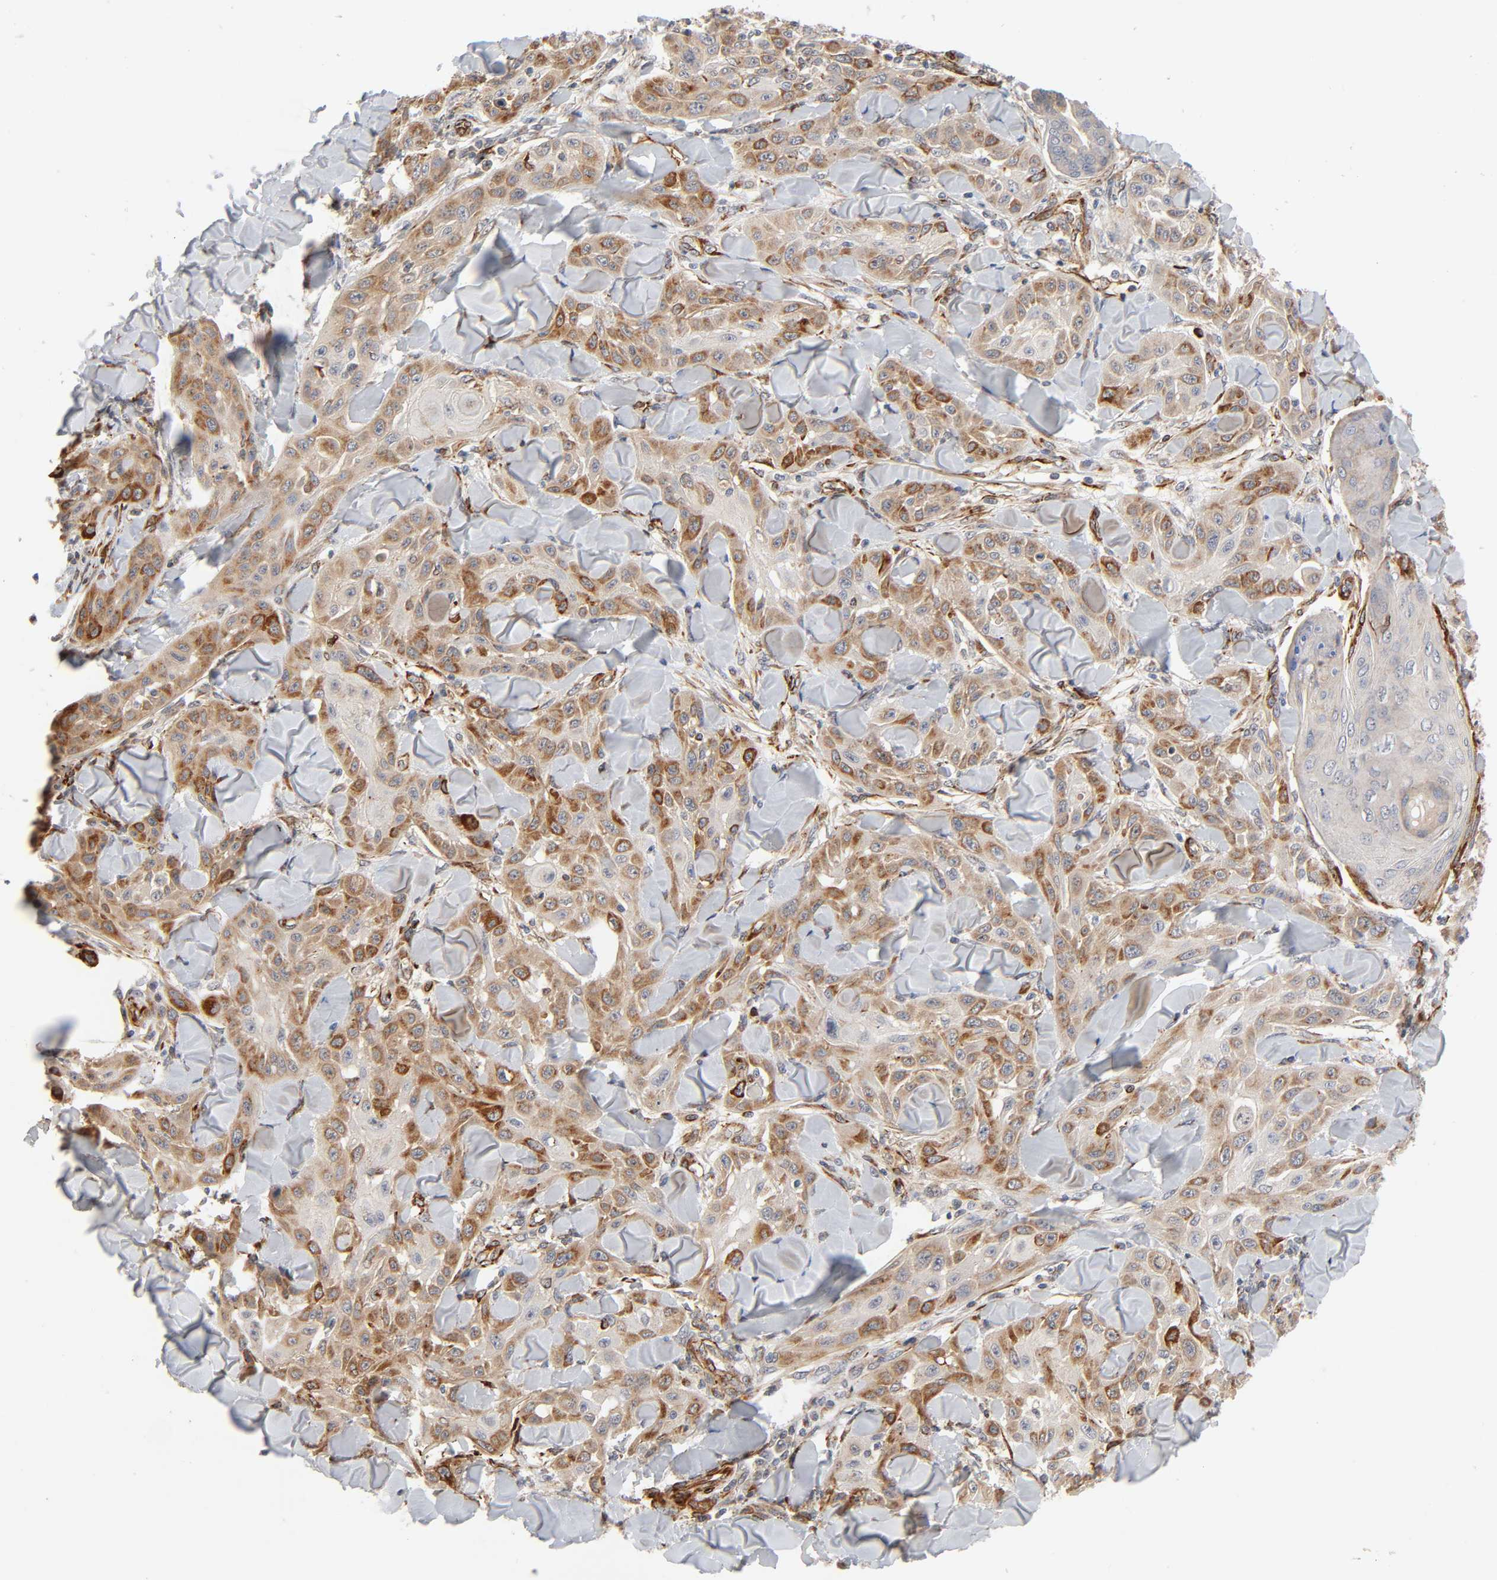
{"staining": {"intensity": "moderate", "quantity": ">75%", "location": "cytoplasmic/membranous"}, "tissue": "skin cancer", "cell_type": "Tumor cells", "image_type": "cancer", "snomed": [{"axis": "morphology", "description": "Squamous cell carcinoma, NOS"}, {"axis": "topography", "description": "Skin"}], "caption": "Protein expression analysis of skin squamous cell carcinoma demonstrates moderate cytoplasmic/membranous positivity in about >75% of tumor cells. (Stains: DAB in brown, nuclei in blue, Microscopy: brightfield microscopy at high magnification).", "gene": "REEP6", "patient": {"sex": "male", "age": 24}}